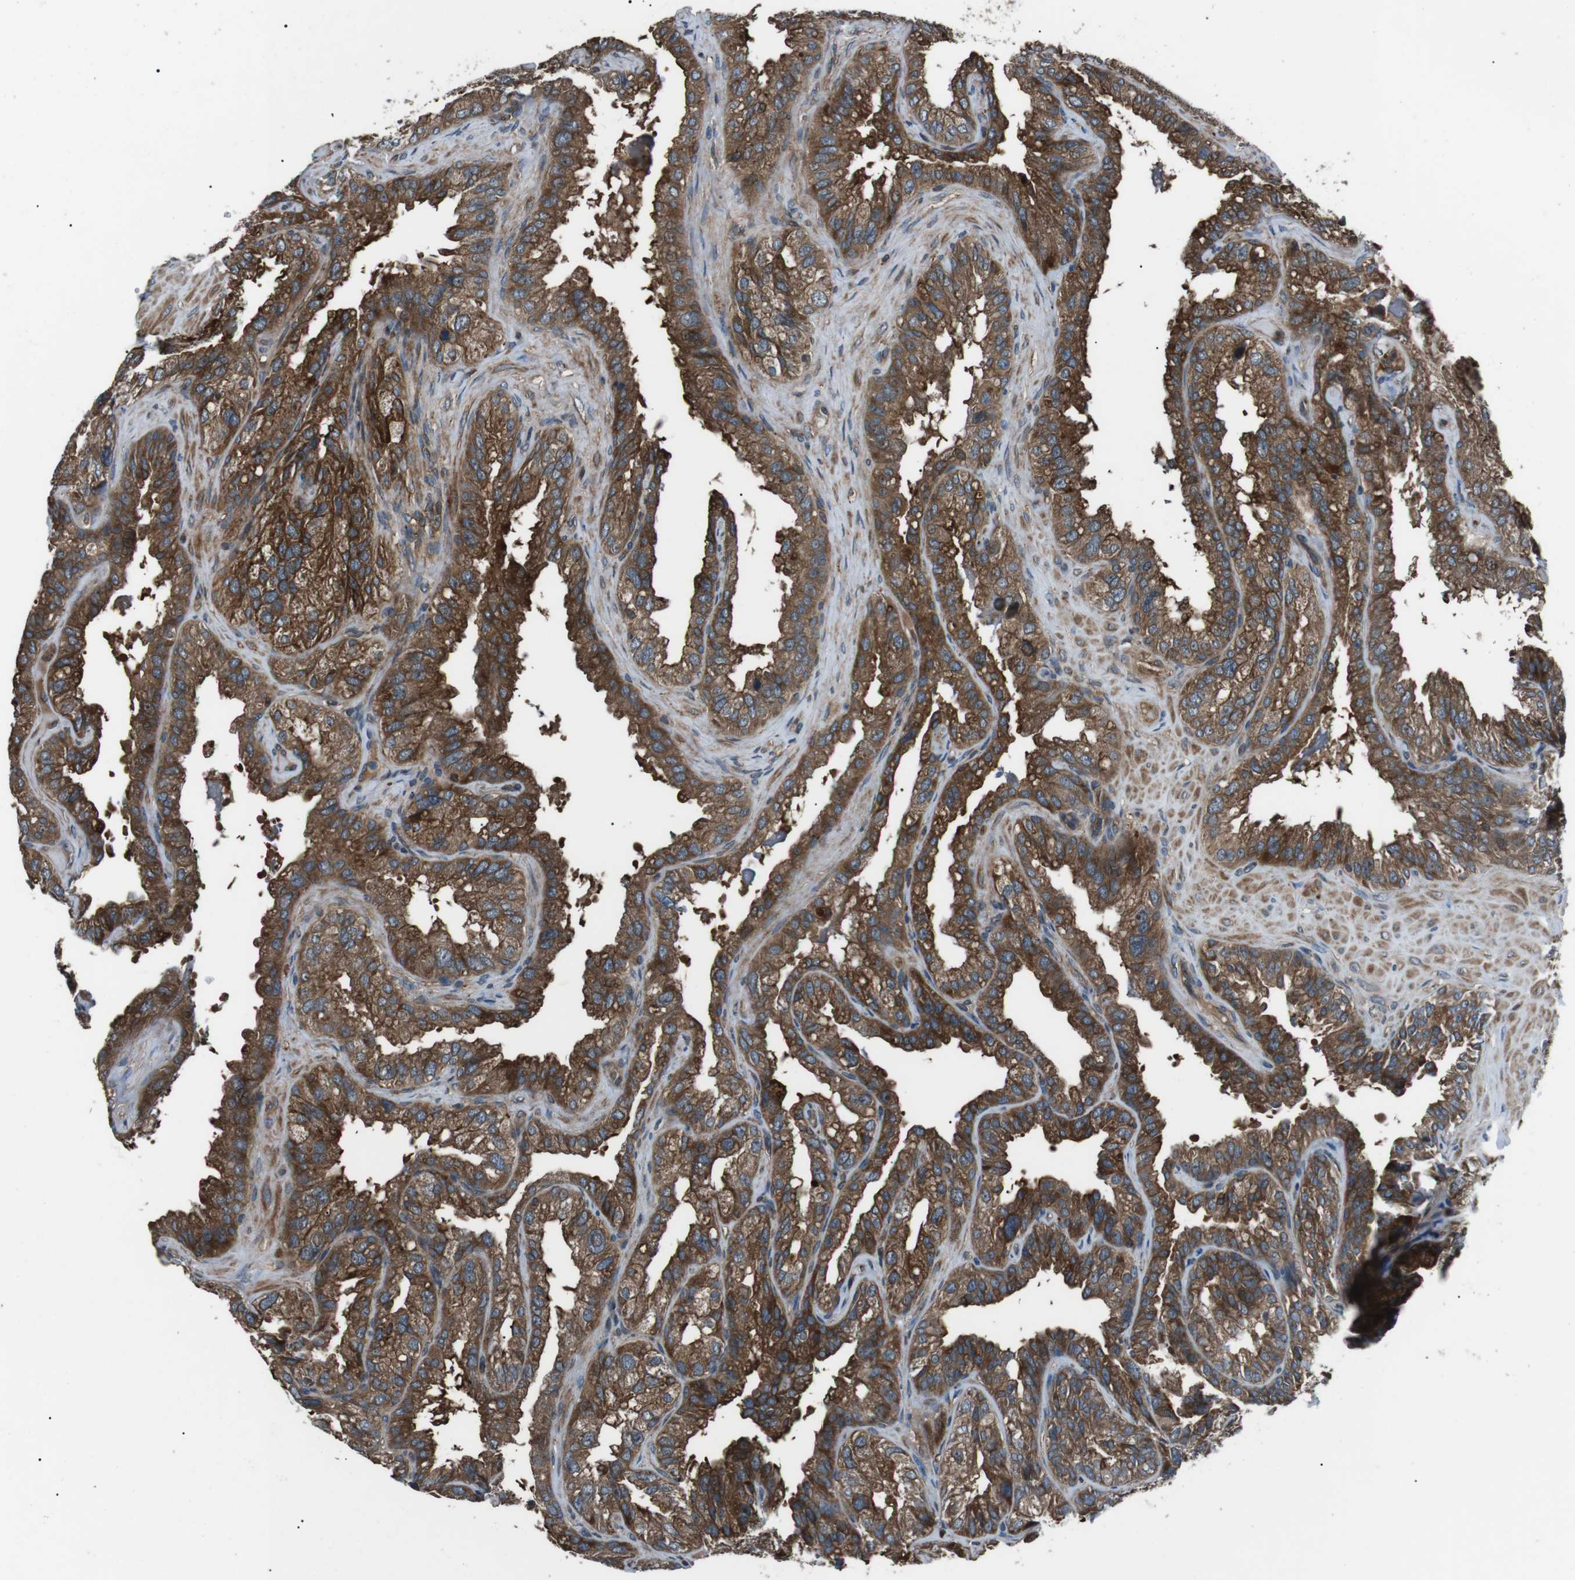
{"staining": {"intensity": "strong", "quantity": ">75%", "location": "cytoplasmic/membranous"}, "tissue": "seminal vesicle", "cell_type": "Glandular cells", "image_type": "normal", "snomed": [{"axis": "morphology", "description": "Normal tissue, NOS"}, {"axis": "topography", "description": "Seminal veicle"}], "caption": "Benign seminal vesicle displays strong cytoplasmic/membranous positivity in about >75% of glandular cells.", "gene": "GPR161", "patient": {"sex": "male", "age": 68}}